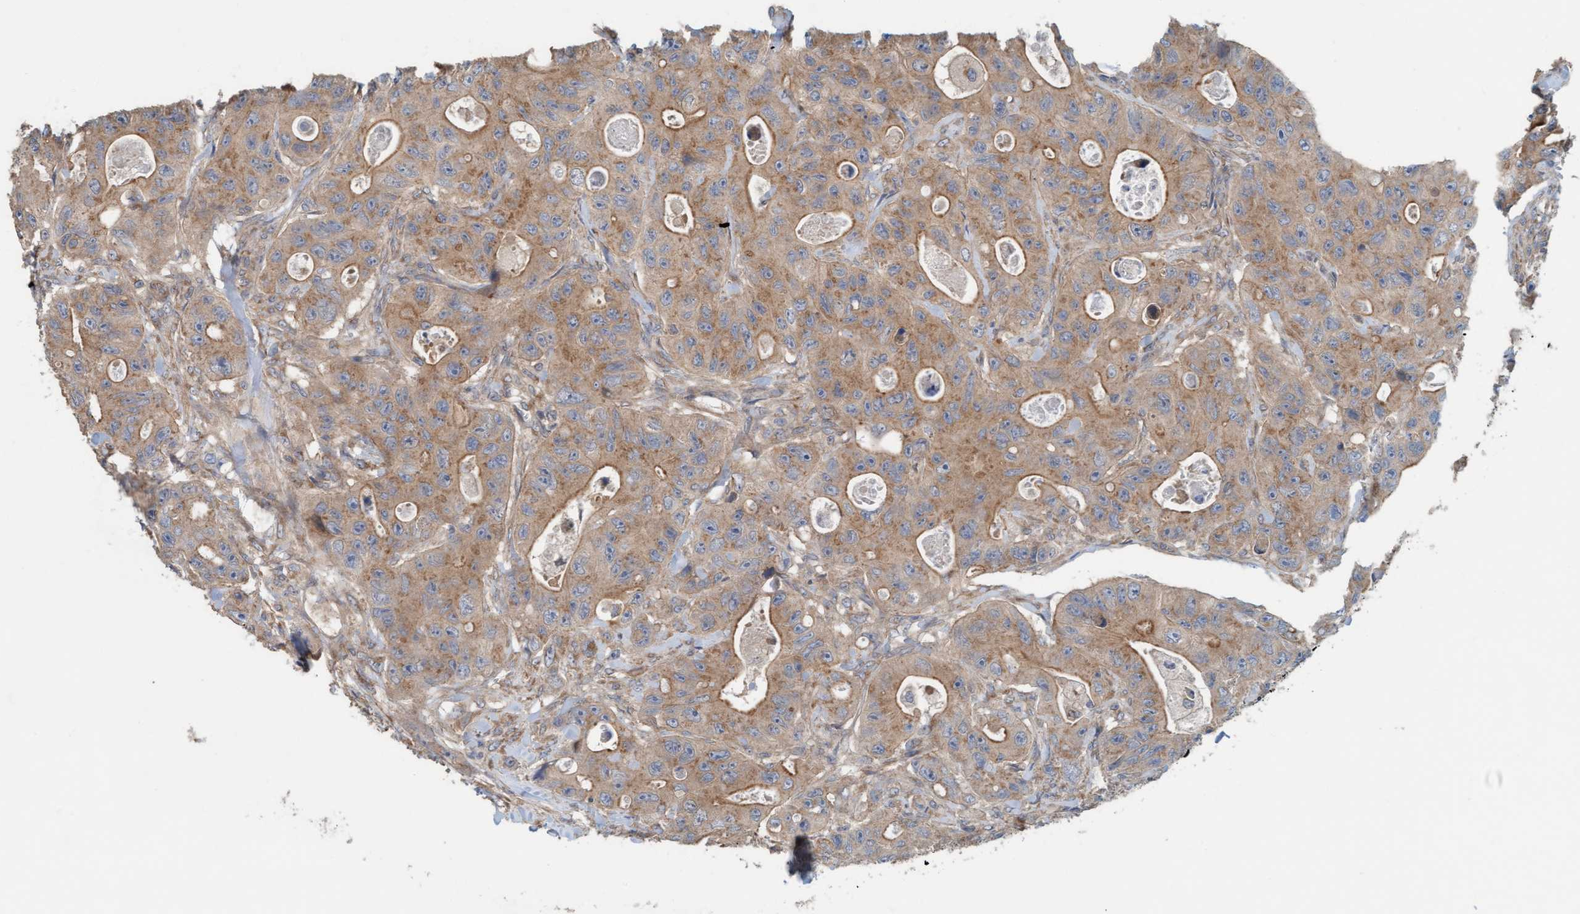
{"staining": {"intensity": "moderate", "quantity": ">75%", "location": "cytoplasmic/membranous"}, "tissue": "colorectal cancer", "cell_type": "Tumor cells", "image_type": "cancer", "snomed": [{"axis": "morphology", "description": "Adenocarcinoma, NOS"}, {"axis": "topography", "description": "Colon"}], "caption": "Protein staining by immunohistochemistry demonstrates moderate cytoplasmic/membranous expression in approximately >75% of tumor cells in colorectal cancer.", "gene": "UBAP1", "patient": {"sex": "female", "age": 46}}